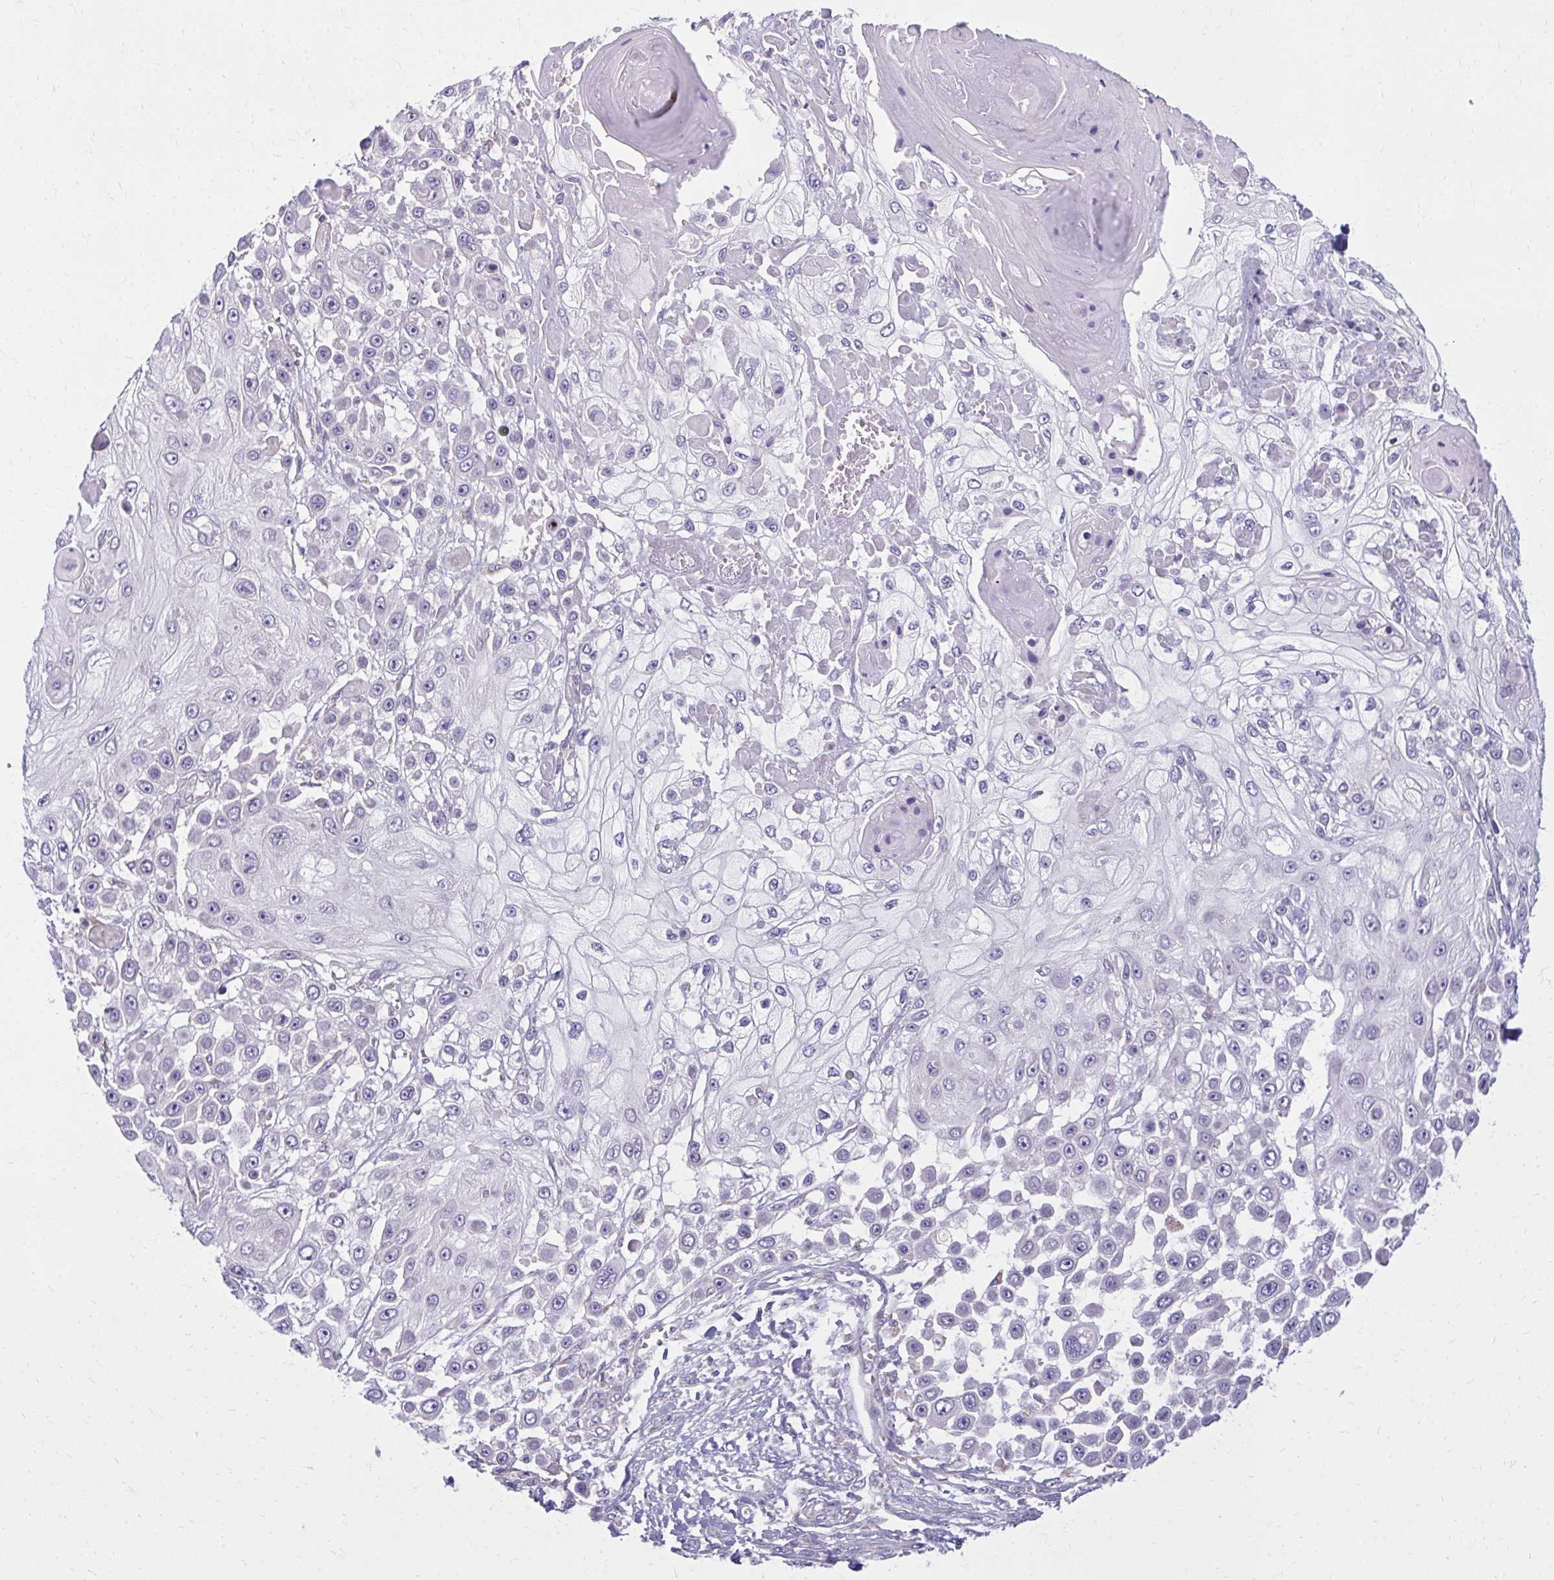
{"staining": {"intensity": "negative", "quantity": "none", "location": "none"}, "tissue": "skin cancer", "cell_type": "Tumor cells", "image_type": "cancer", "snomed": [{"axis": "morphology", "description": "Squamous cell carcinoma, NOS"}, {"axis": "topography", "description": "Skin"}], "caption": "High power microscopy photomicrograph of an IHC photomicrograph of skin cancer (squamous cell carcinoma), revealing no significant staining in tumor cells.", "gene": "CEMP1", "patient": {"sex": "male", "age": 67}}